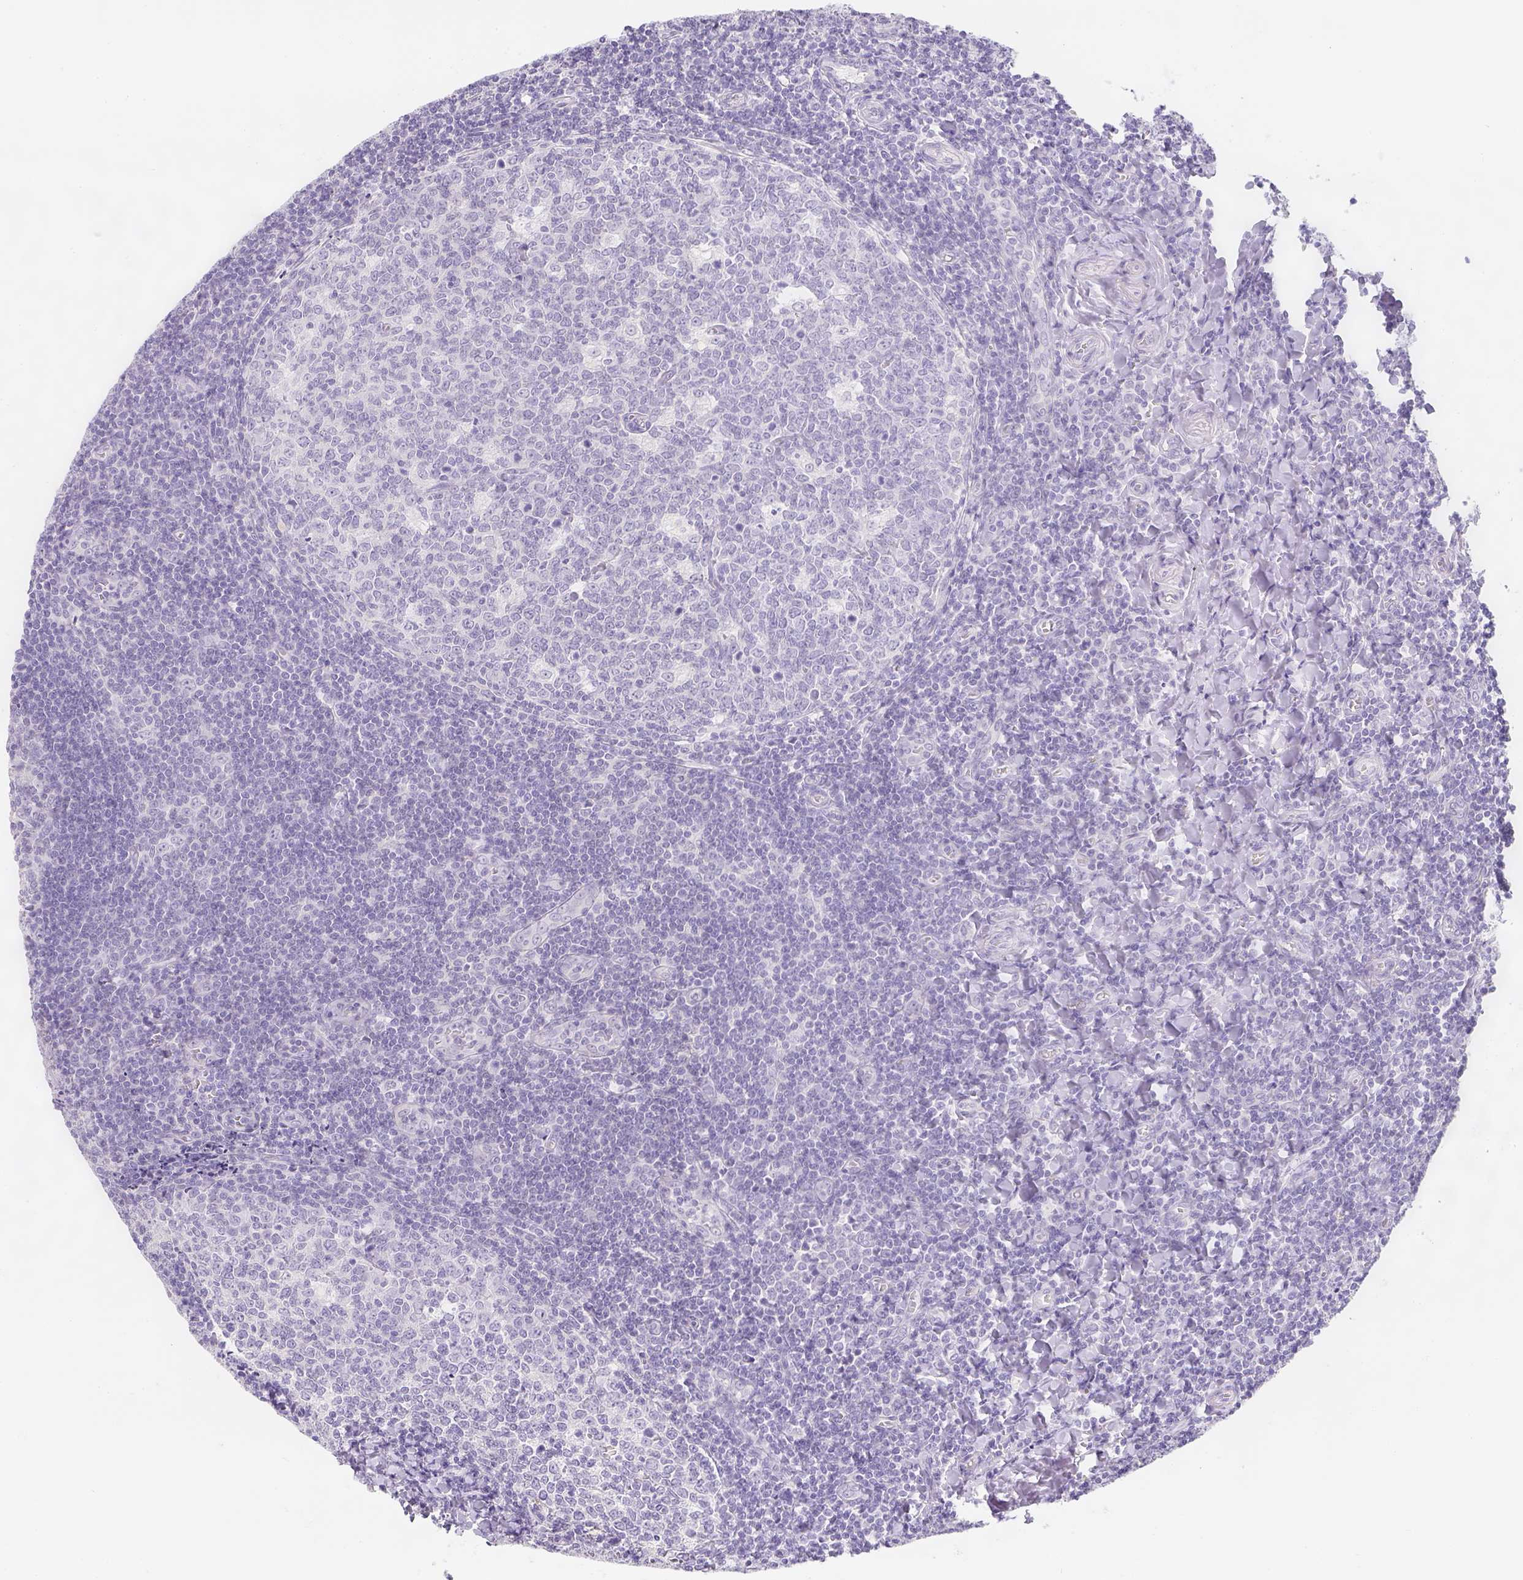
{"staining": {"intensity": "negative", "quantity": "none", "location": "none"}, "tissue": "tonsil", "cell_type": "Germinal center cells", "image_type": "normal", "snomed": [{"axis": "morphology", "description": "Normal tissue, NOS"}, {"axis": "morphology", "description": "Inflammation, NOS"}, {"axis": "topography", "description": "Tonsil"}], "caption": "This is a micrograph of IHC staining of normal tonsil, which shows no positivity in germinal center cells. (DAB (3,3'-diaminobenzidine) immunohistochemistry with hematoxylin counter stain).", "gene": "SLC18A1", "patient": {"sex": "female", "age": 31}}